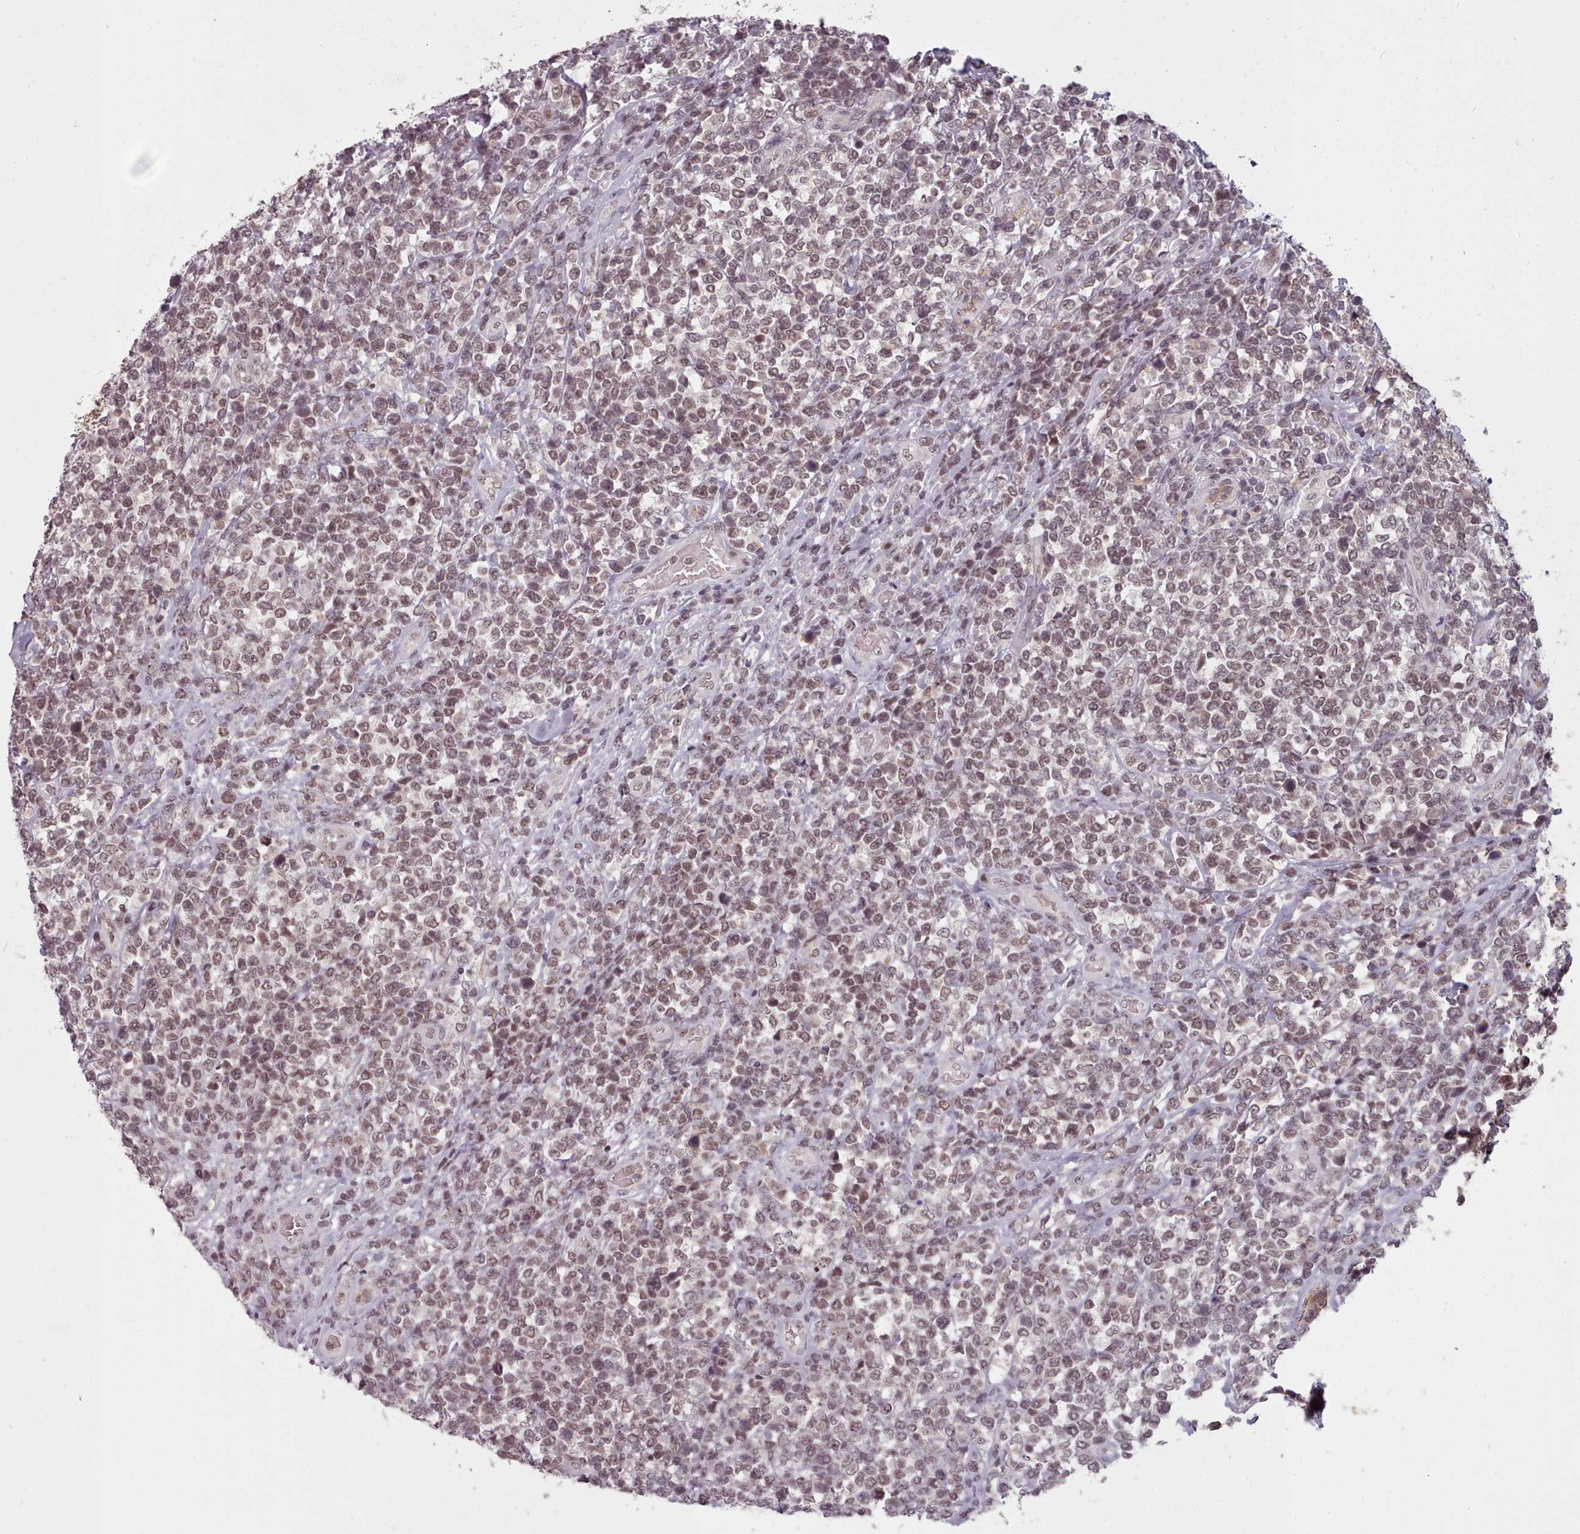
{"staining": {"intensity": "moderate", "quantity": ">75%", "location": "nuclear"}, "tissue": "lymphoma", "cell_type": "Tumor cells", "image_type": "cancer", "snomed": [{"axis": "morphology", "description": "Malignant lymphoma, non-Hodgkin's type, High grade"}, {"axis": "topography", "description": "Soft tissue"}], "caption": "Brown immunohistochemical staining in human lymphoma displays moderate nuclear staining in about >75% of tumor cells.", "gene": "SRSF9", "patient": {"sex": "female", "age": 56}}